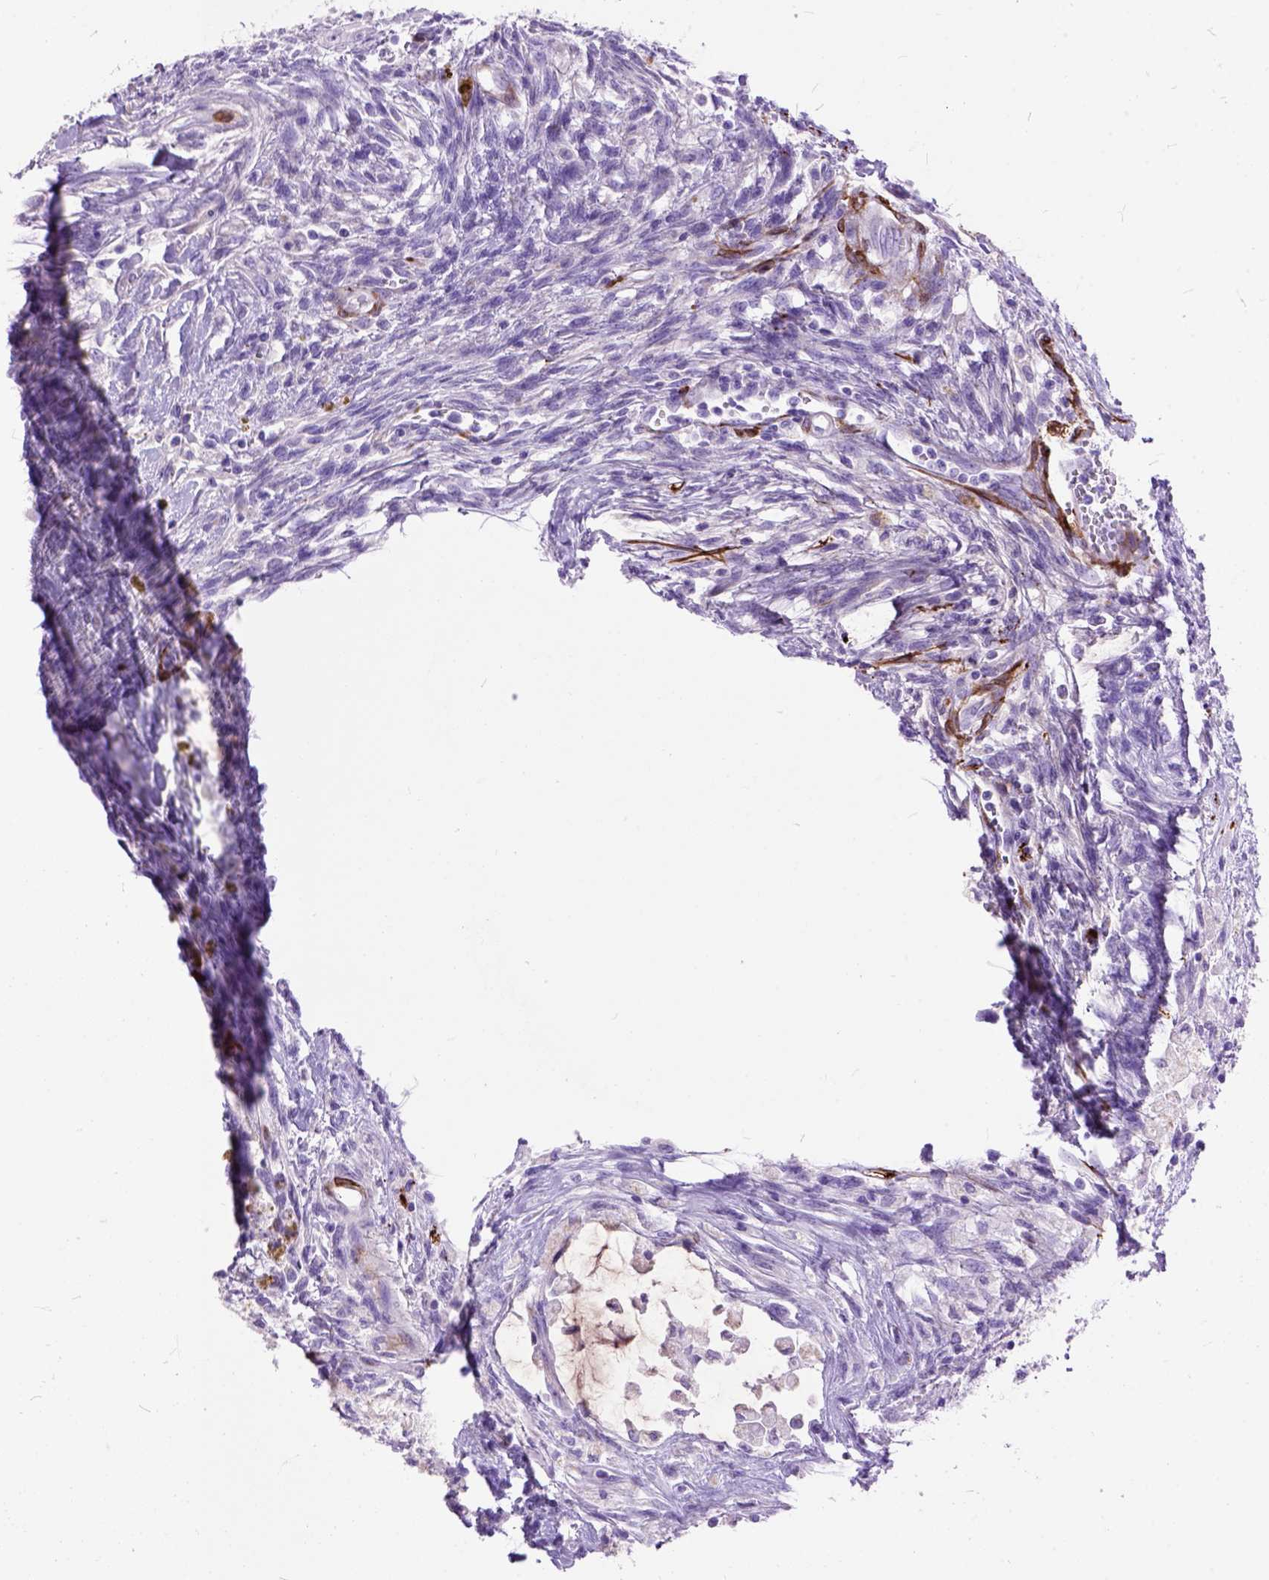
{"staining": {"intensity": "negative", "quantity": "none", "location": "none"}, "tissue": "testis cancer", "cell_type": "Tumor cells", "image_type": "cancer", "snomed": [{"axis": "morphology", "description": "Carcinoma, Embryonal, NOS"}, {"axis": "topography", "description": "Testis"}], "caption": "Human testis cancer (embryonal carcinoma) stained for a protein using immunohistochemistry (IHC) displays no expression in tumor cells.", "gene": "MAPT", "patient": {"sex": "male", "age": 37}}